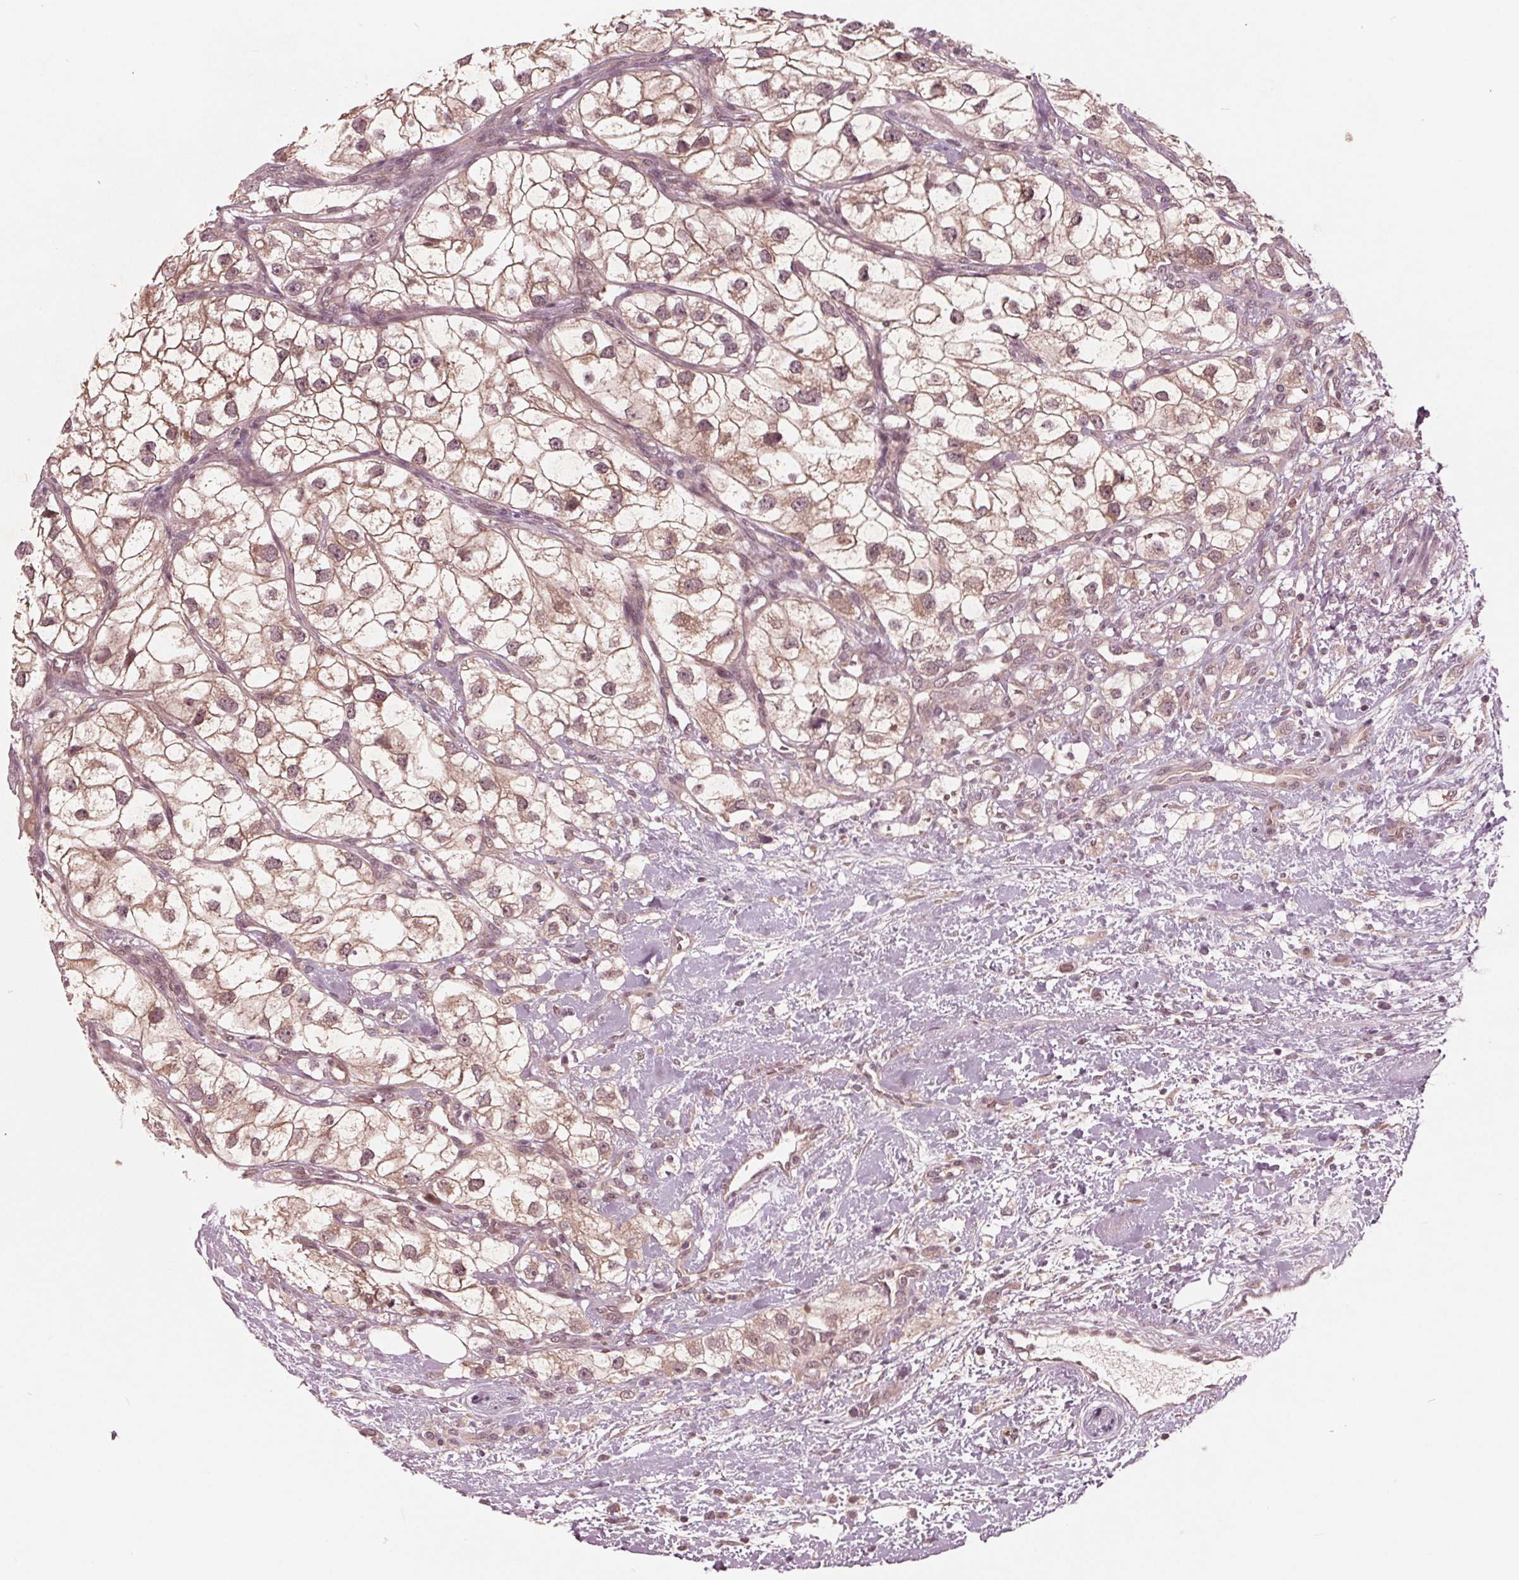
{"staining": {"intensity": "weak", "quantity": "25%-75%", "location": "cytoplasmic/membranous"}, "tissue": "renal cancer", "cell_type": "Tumor cells", "image_type": "cancer", "snomed": [{"axis": "morphology", "description": "Adenocarcinoma, NOS"}, {"axis": "topography", "description": "Kidney"}], "caption": "DAB (3,3'-diaminobenzidine) immunohistochemical staining of adenocarcinoma (renal) reveals weak cytoplasmic/membranous protein staining in about 25%-75% of tumor cells. The protein of interest is shown in brown color, while the nuclei are stained blue.", "gene": "UBALD1", "patient": {"sex": "male", "age": 59}}